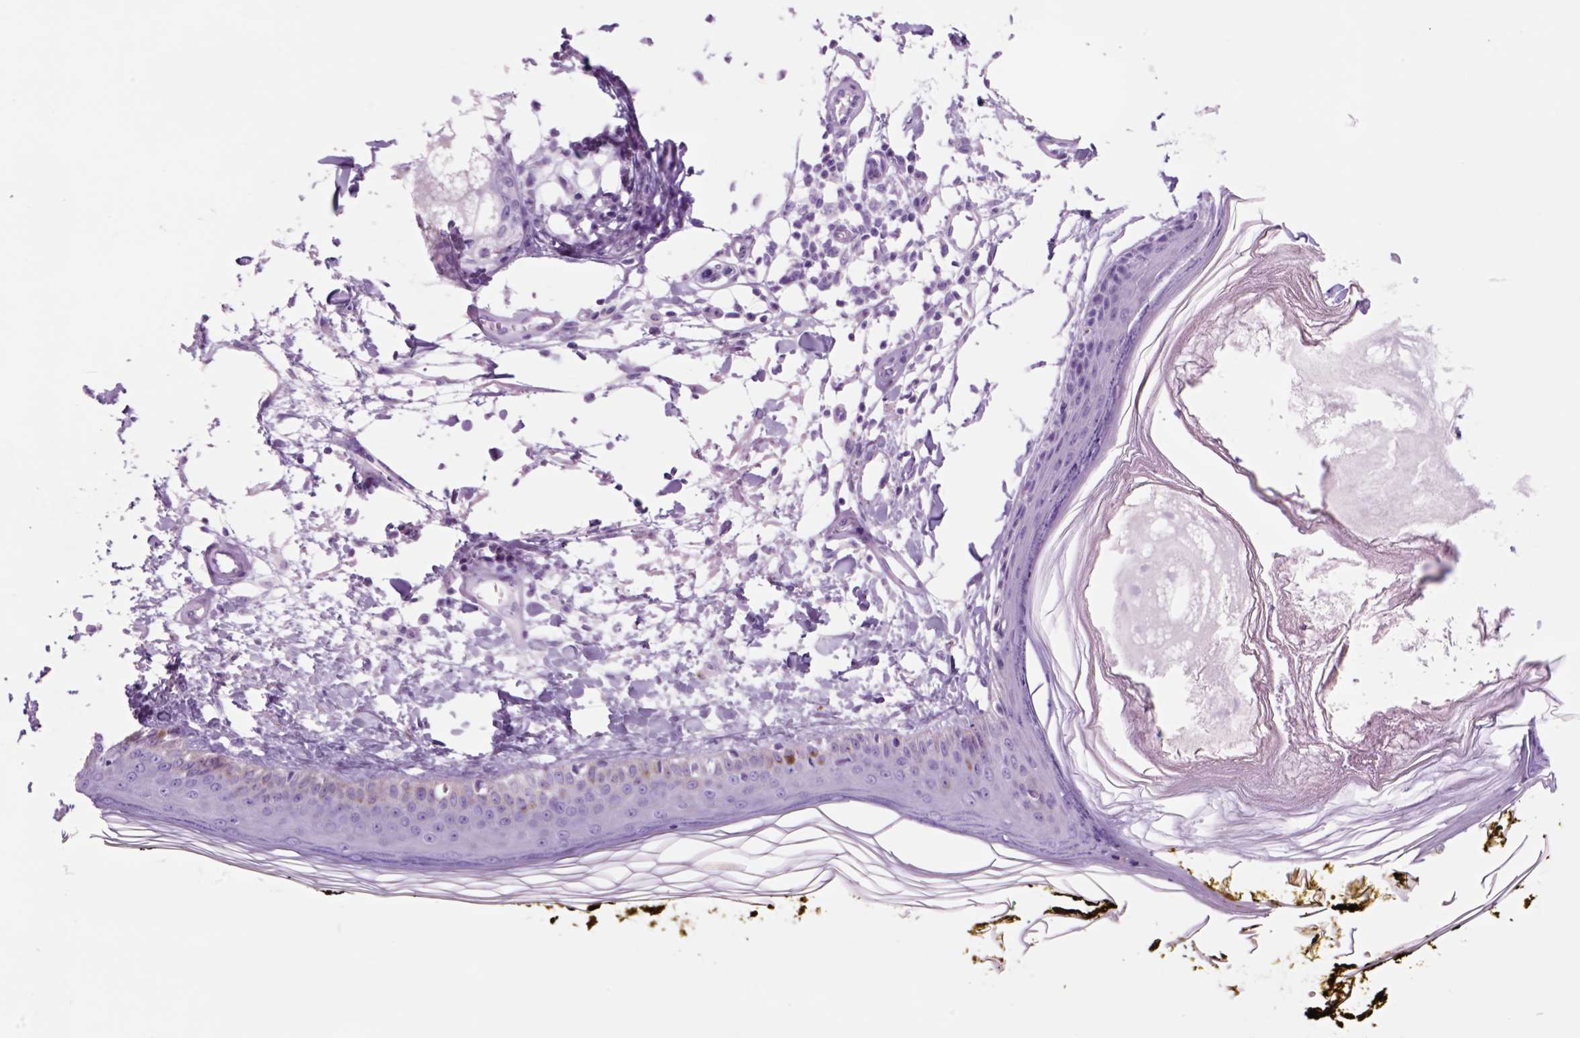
{"staining": {"intensity": "negative", "quantity": "none", "location": "none"}, "tissue": "skin", "cell_type": "Fibroblasts", "image_type": "normal", "snomed": [{"axis": "morphology", "description": "Normal tissue, NOS"}, {"axis": "topography", "description": "Skin"}], "caption": "Immunohistochemistry (IHC) of benign human skin displays no expression in fibroblasts.", "gene": "HHIPL2", "patient": {"sex": "male", "age": 76}}